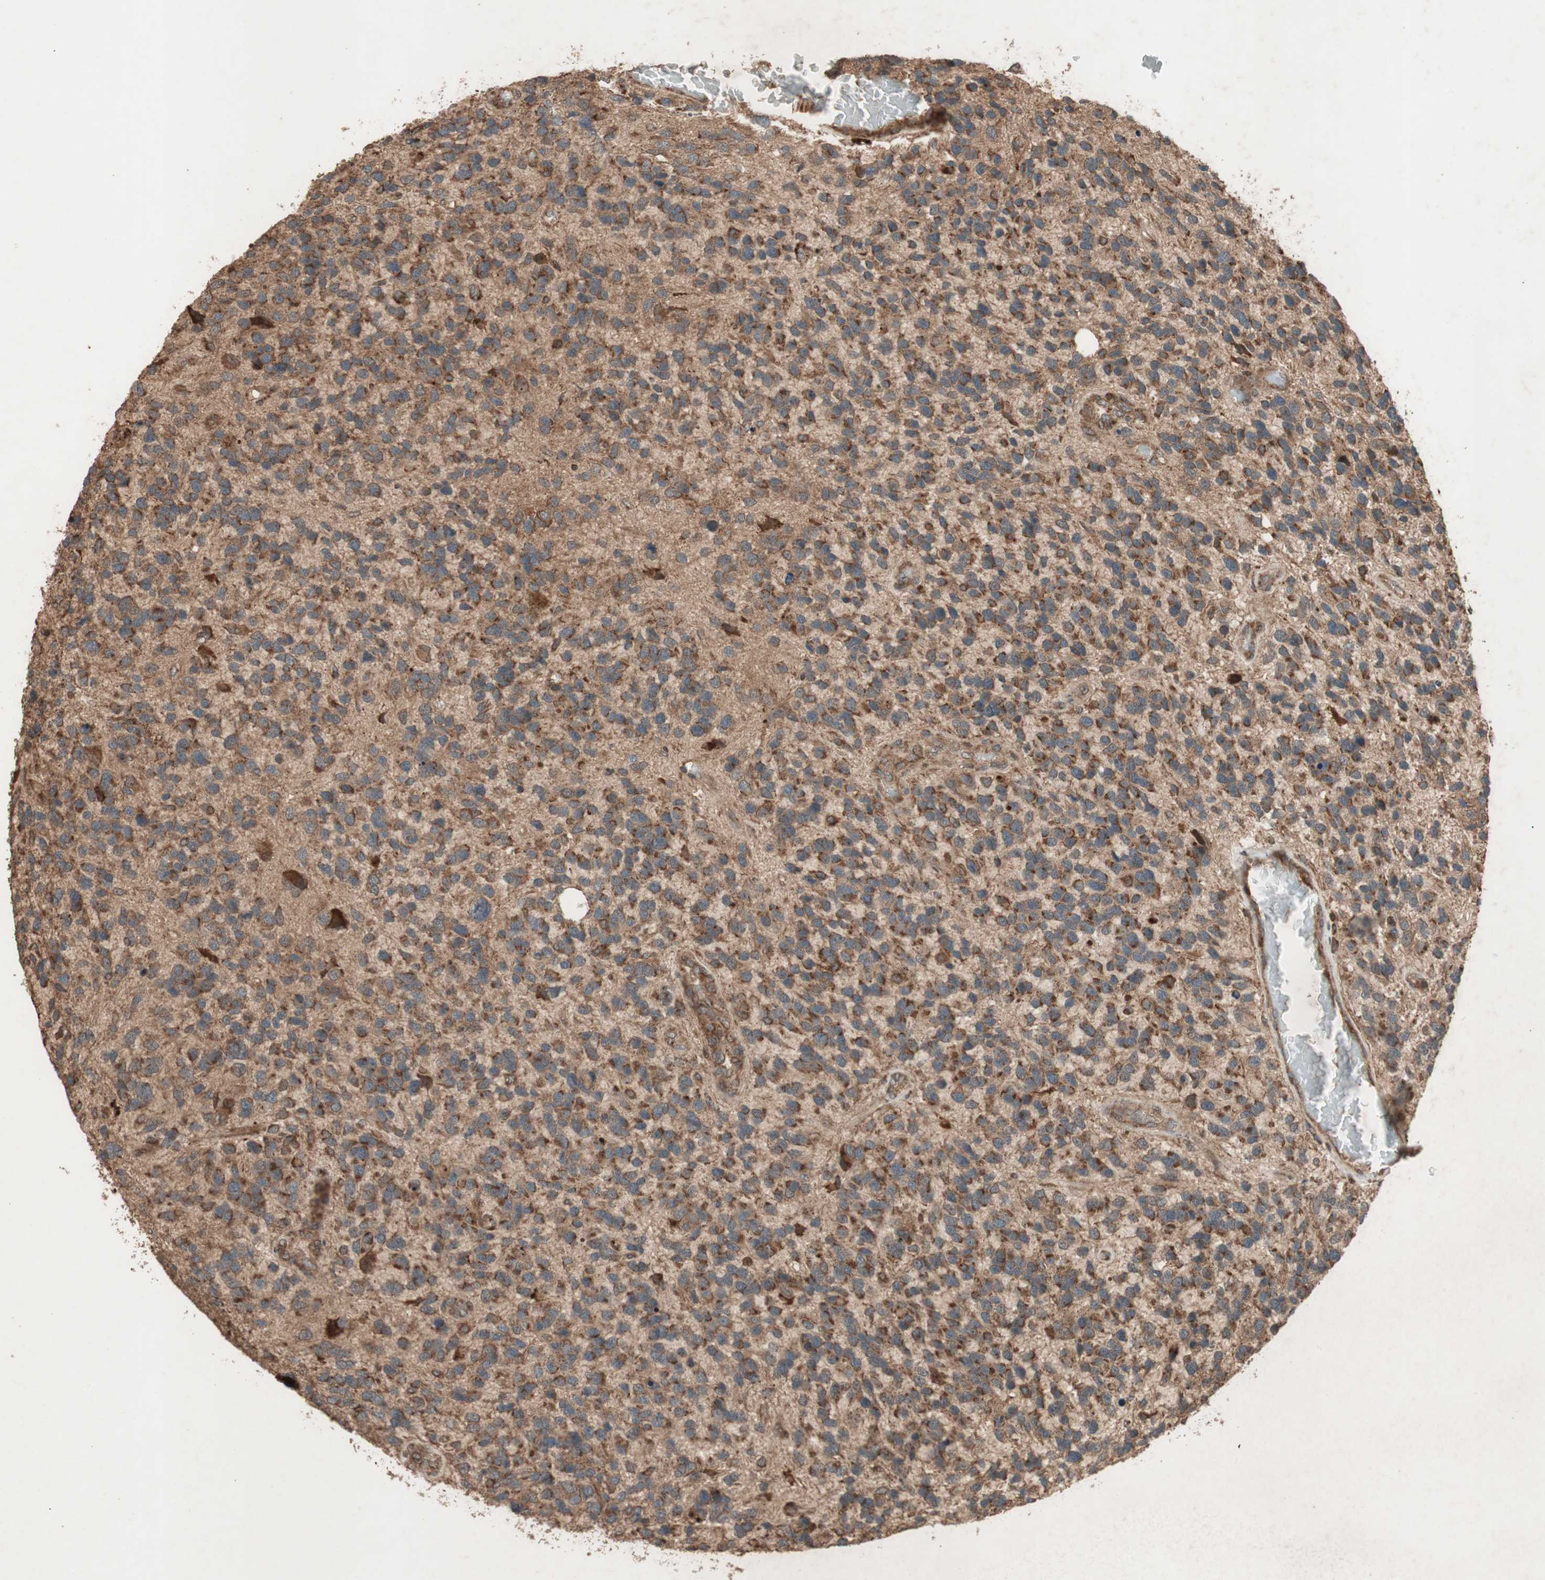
{"staining": {"intensity": "strong", "quantity": ">75%", "location": "cytoplasmic/membranous"}, "tissue": "glioma", "cell_type": "Tumor cells", "image_type": "cancer", "snomed": [{"axis": "morphology", "description": "Glioma, malignant, High grade"}, {"axis": "topography", "description": "Brain"}], "caption": "About >75% of tumor cells in human malignant glioma (high-grade) reveal strong cytoplasmic/membranous protein staining as visualized by brown immunohistochemical staining.", "gene": "RAB1A", "patient": {"sex": "female", "age": 58}}